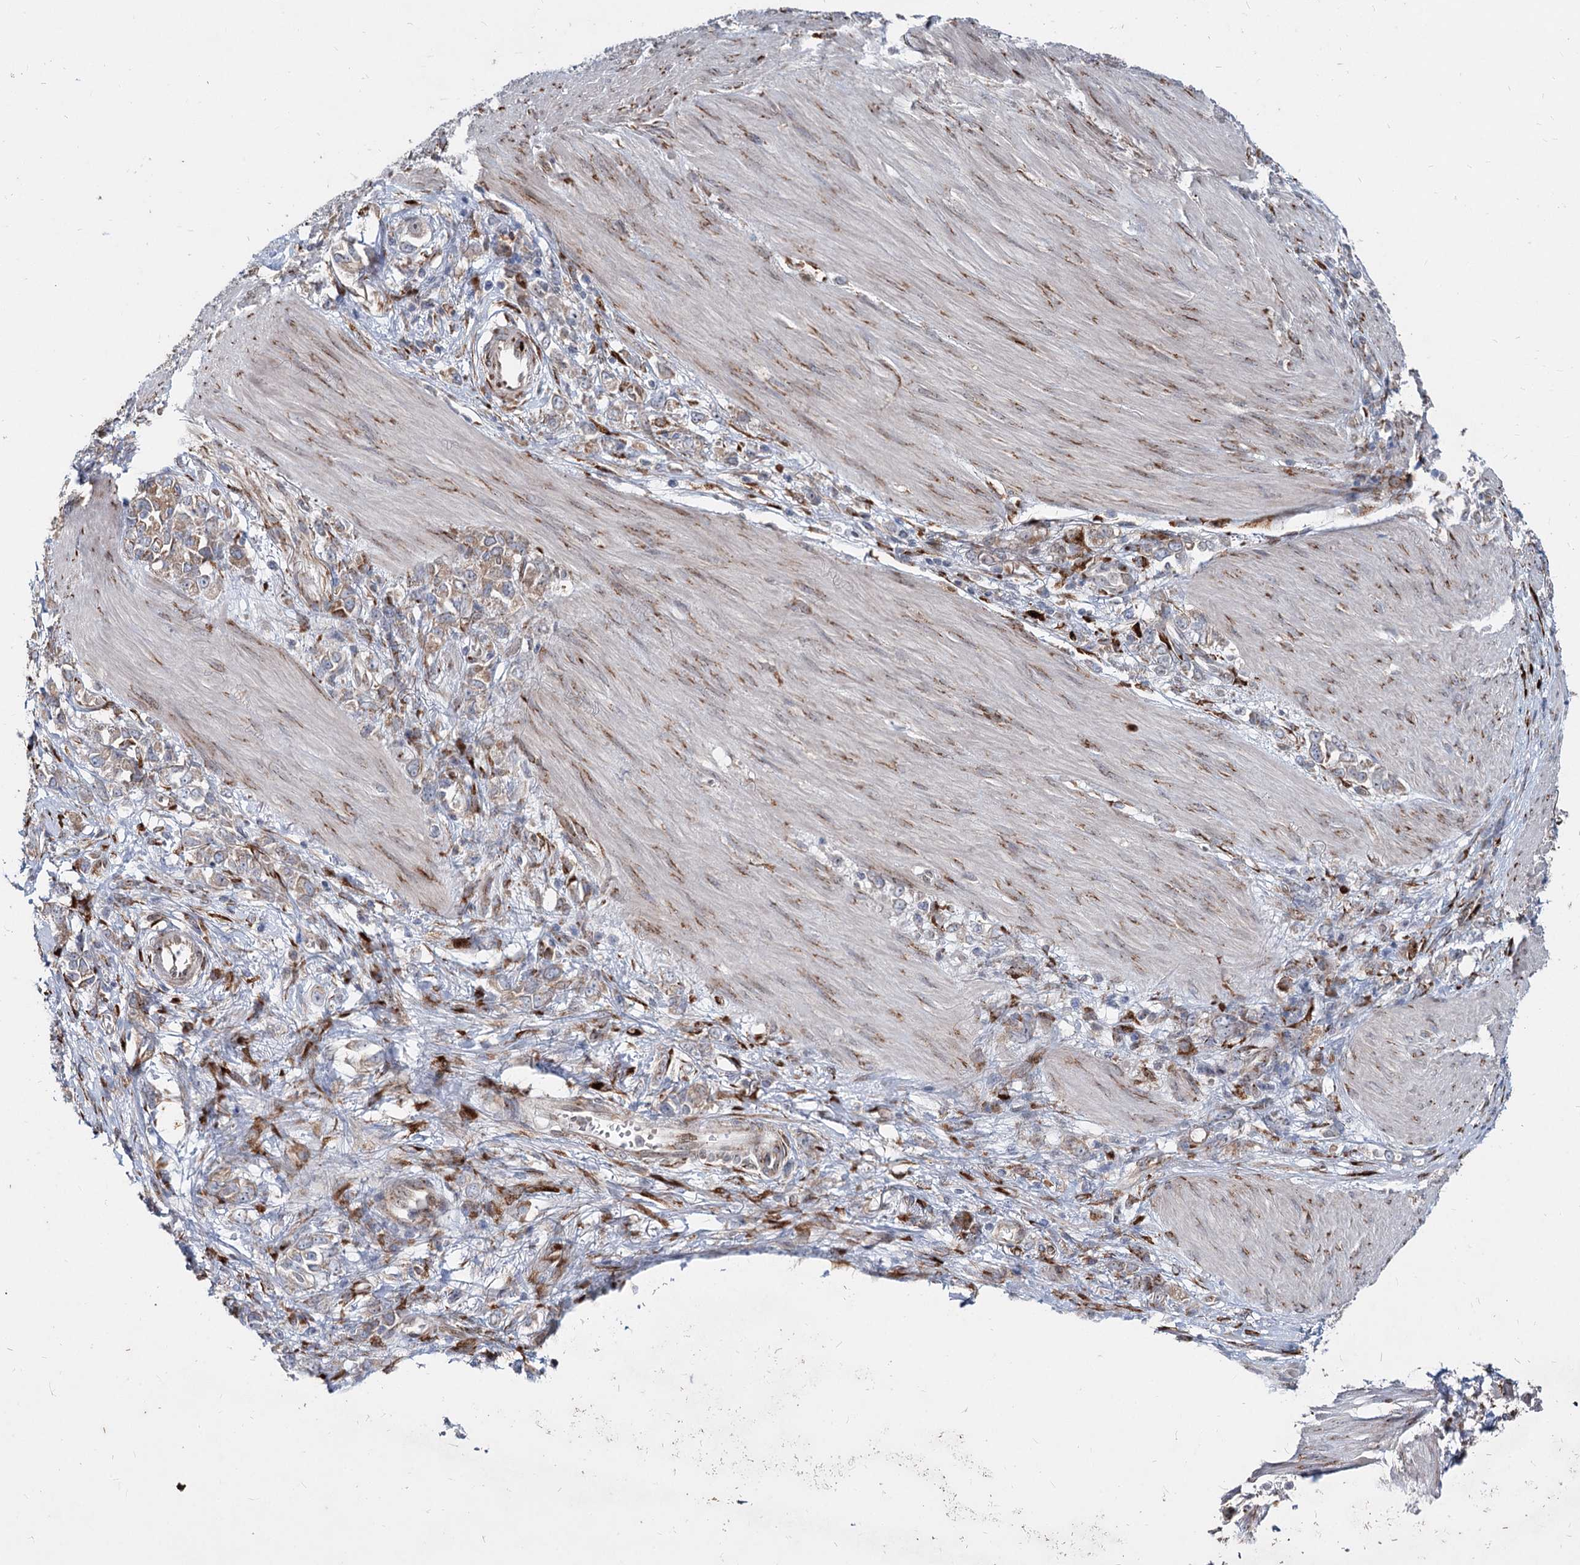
{"staining": {"intensity": "weak", "quantity": "25%-75%", "location": "cytoplasmic/membranous"}, "tissue": "stomach cancer", "cell_type": "Tumor cells", "image_type": "cancer", "snomed": [{"axis": "morphology", "description": "Adenocarcinoma, NOS"}, {"axis": "topography", "description": "Stomach"}], "caption": "Human adenocarcinoma (stomach) stained with a protein marker shows weak staining in tumor cells.", "gene": "SPART", "patient": {"sex": "female", "age": 76}}